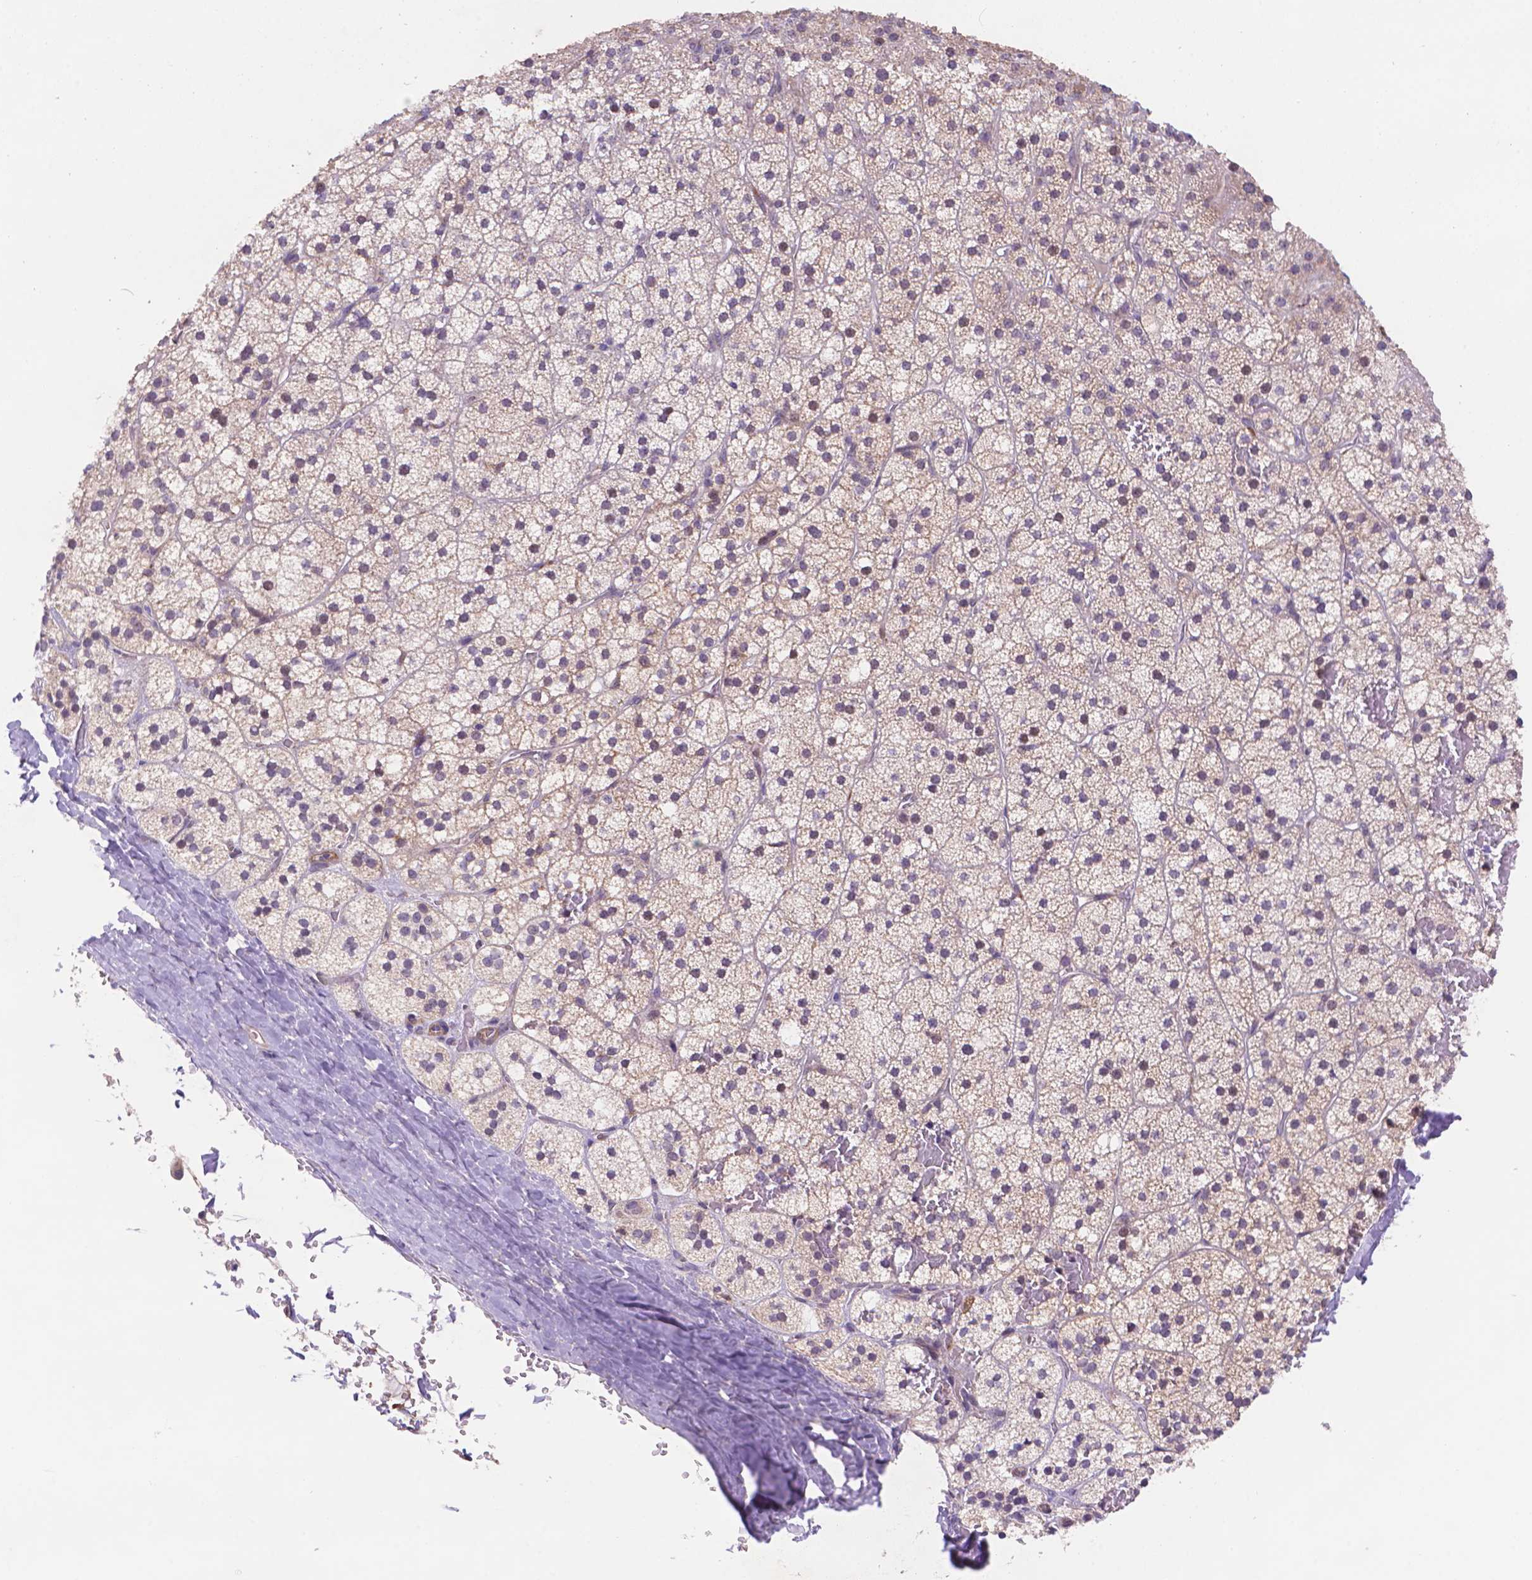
{"staining": {"intensity": "weak", "quantity": "25%-75%", "location": "cytoplasmic/membranous"}, "tissue": "adrenal gland", "cell_type": "Glandular cells", "image_type": "normal", "snomed": [{"axis": "morphology", "description": "Normal tissue, NOS"}, {"axis": "topography", "description": "Adrenal gland"}], "caption": "Immunohistochemistry (IHC) image of benign human adrenal gland stained for a protein (brown), which demonstrates low levels of weak cytoplasmic/membranous expression in about 25%-75% of glandular cells.", "gene": "CYYR1", "patient": {"sex": "male", "age": 53}}